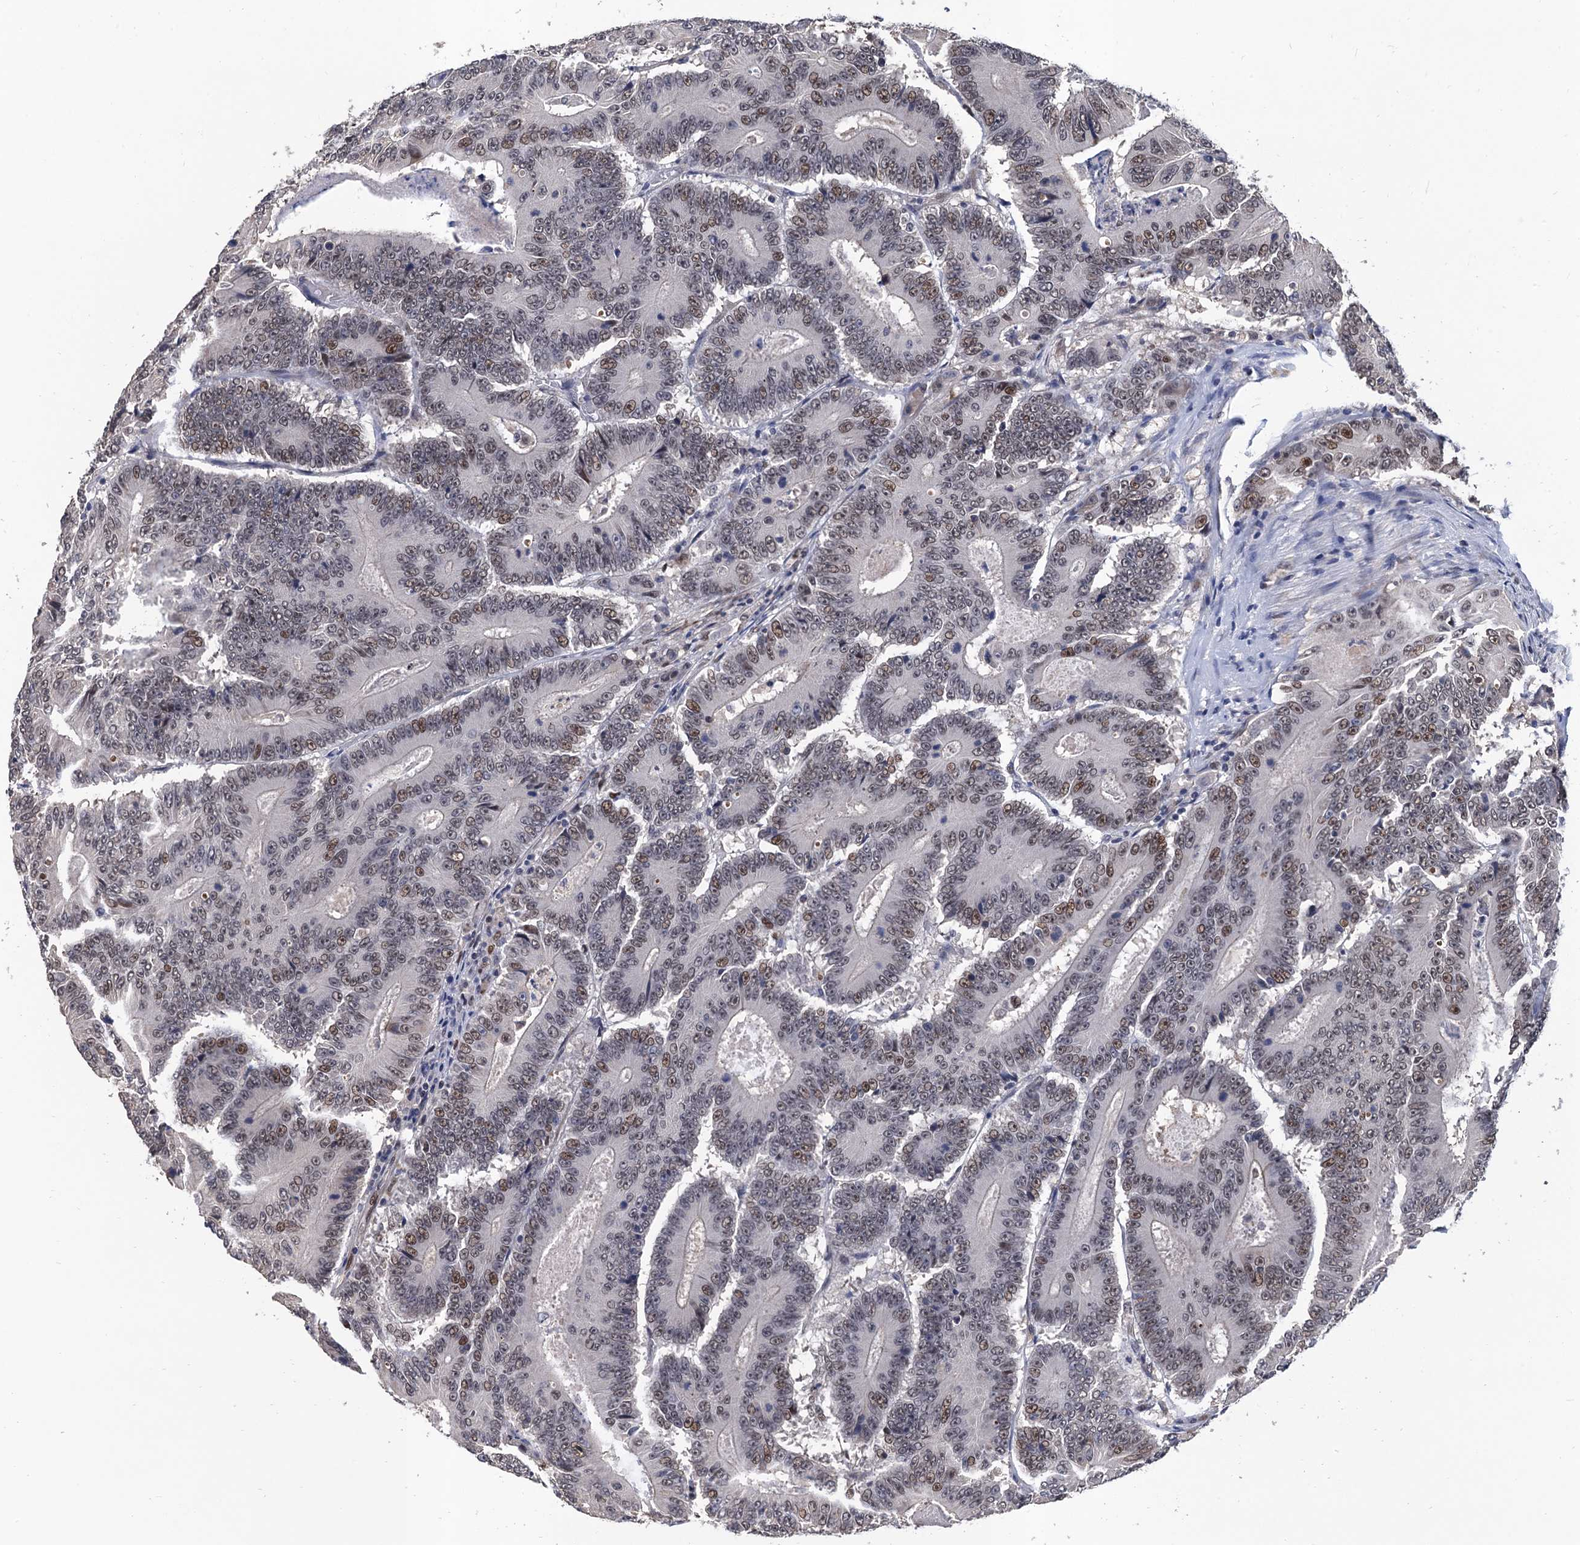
{"staining": {"intensity": "moderate", "quantity": "<25%", "location": "nuclear"}, "tissue": "colorectal cancer", "cell_type": "Tumor cells", "image_type": "cancer", "snomed": [{"axis": "morphology", "description": "Adenocarcinoma, NOS"}, {"axis": "topography", "description": "Colon"}], "caption": "Tumor cells exhibit low levels of moderate nuclear positivity in approximately <25% of cells in adenocarcinoma (colorectal).", "gene": "TSEN34", "patient": {"sex": "male", "age": 83}}